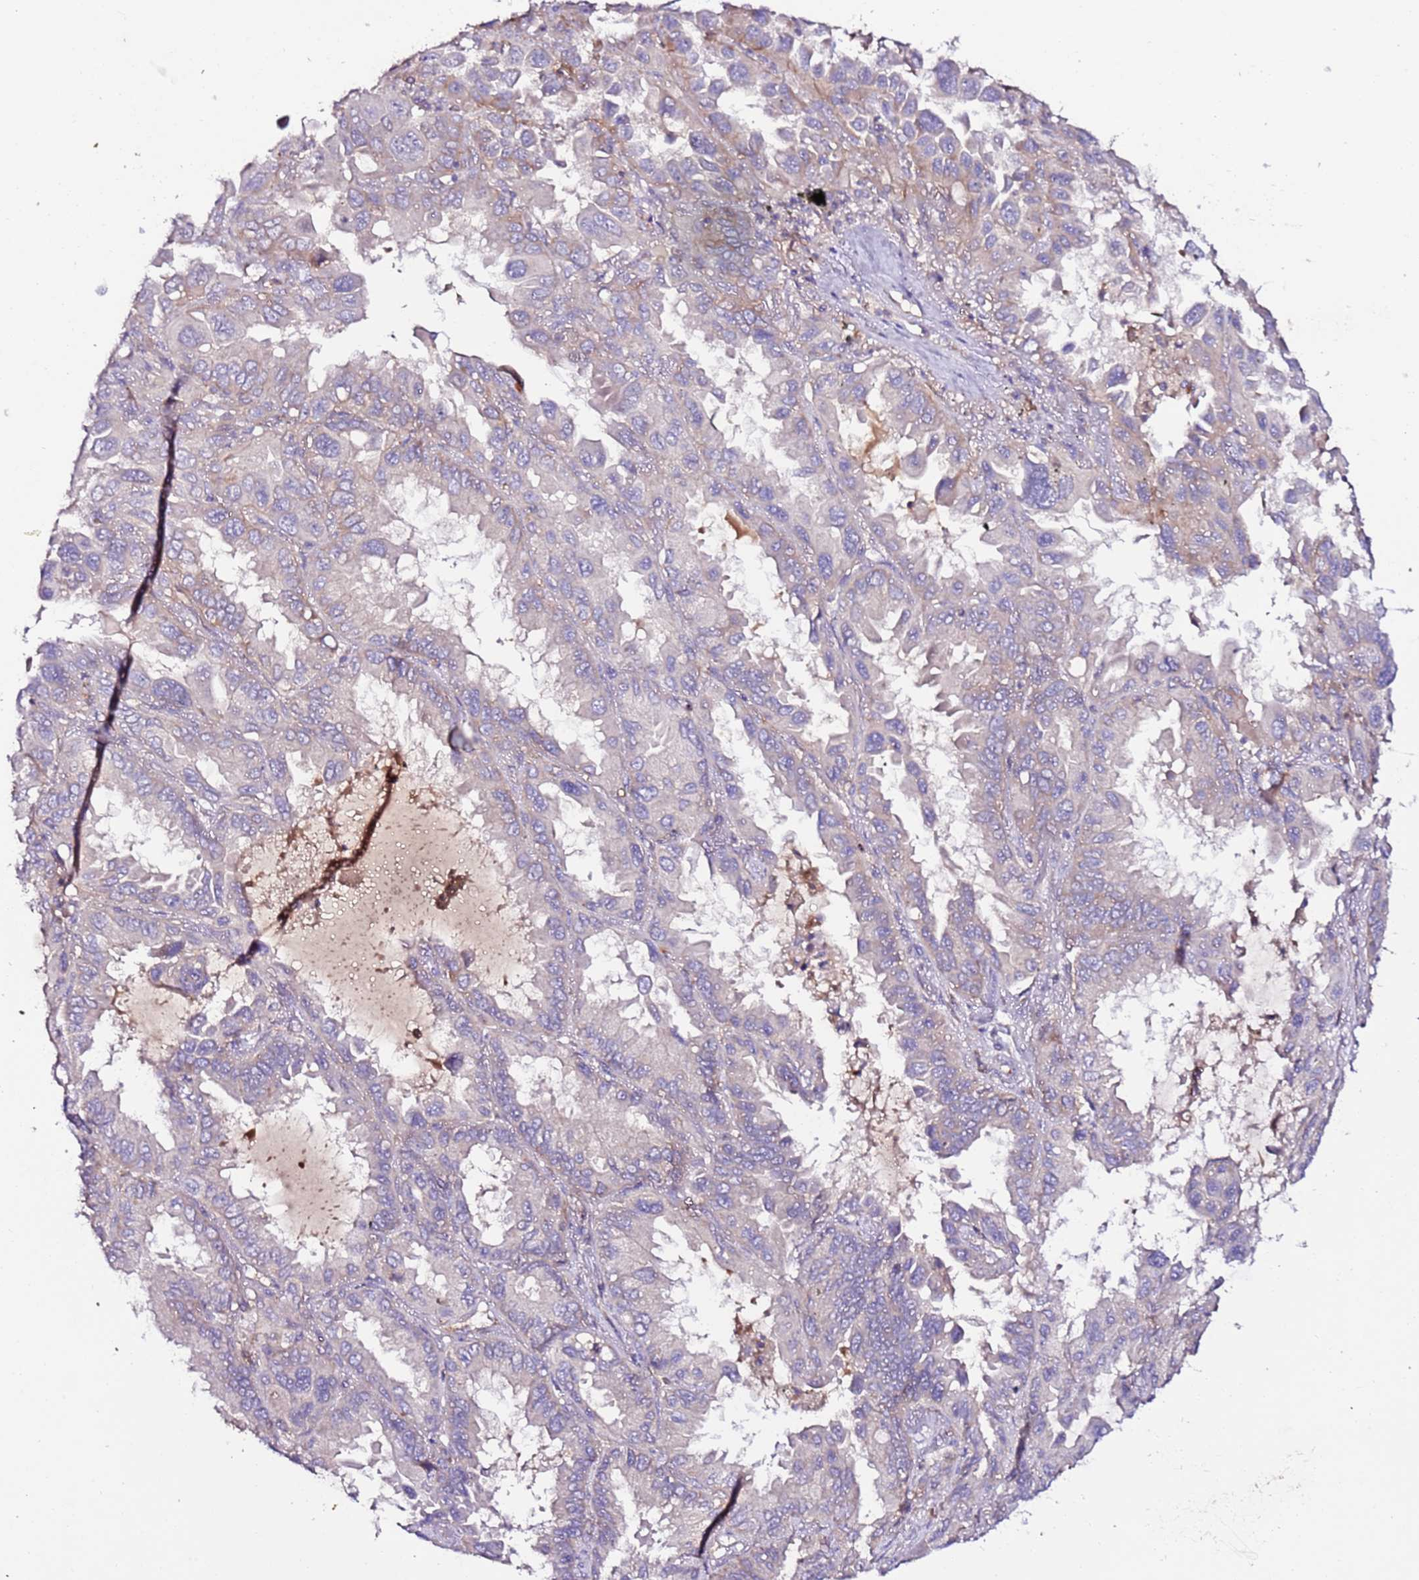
{"staining": {"intensity": "weak", "quantity": "<25%", "location": "cytoplasmic/membranous"}, "tissue": "lung cancer", "cell_type": "Tumor cells", "image_type": "cancer", "snomed": [{"axis": "morphology", "description": "Adenocarcinoma, NOS"}, {"axis": "topography", "description": "Lung"}], "caption": "Immunohistochemical staining of adenocarcinoma (lung) shows no significant expression in tumor cells.", "gene": "FLVCR1", "patient": {"sex": "male", "age": 64}}